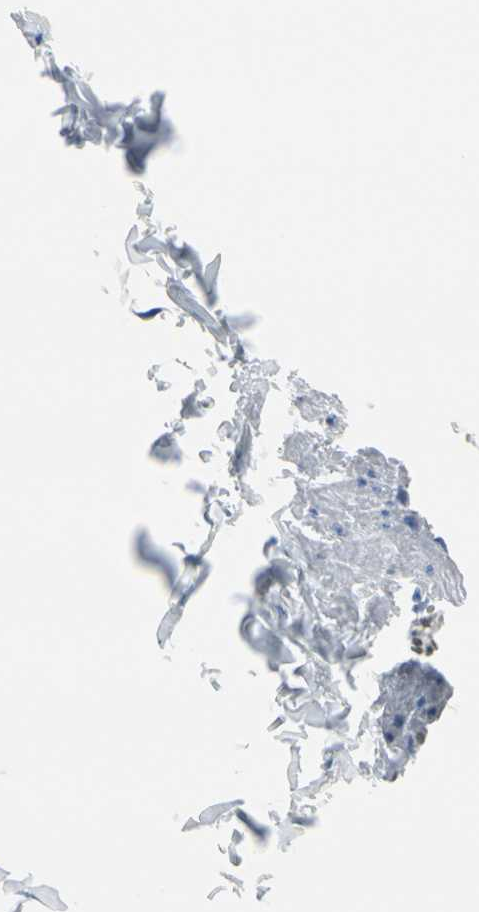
{"staining": {"intensity": "negative", "quantity": "none", "location": "none"}, "tissue": "adipose tissue", "cell_type": "Adipocytes", "image_type": "normal", "snomed": [{"axis": "morphology", "description": "Normal tissue, NOS"}, {"axis": "topography", "description": "Vascular tissue"}], "caption": "This is an immunohistochemistry photomicrograph of unremarkable adipose tissue. There is no staining in adipocytes.", "gene": "TPO", "patient": {"sex": "male", "age": 41}}